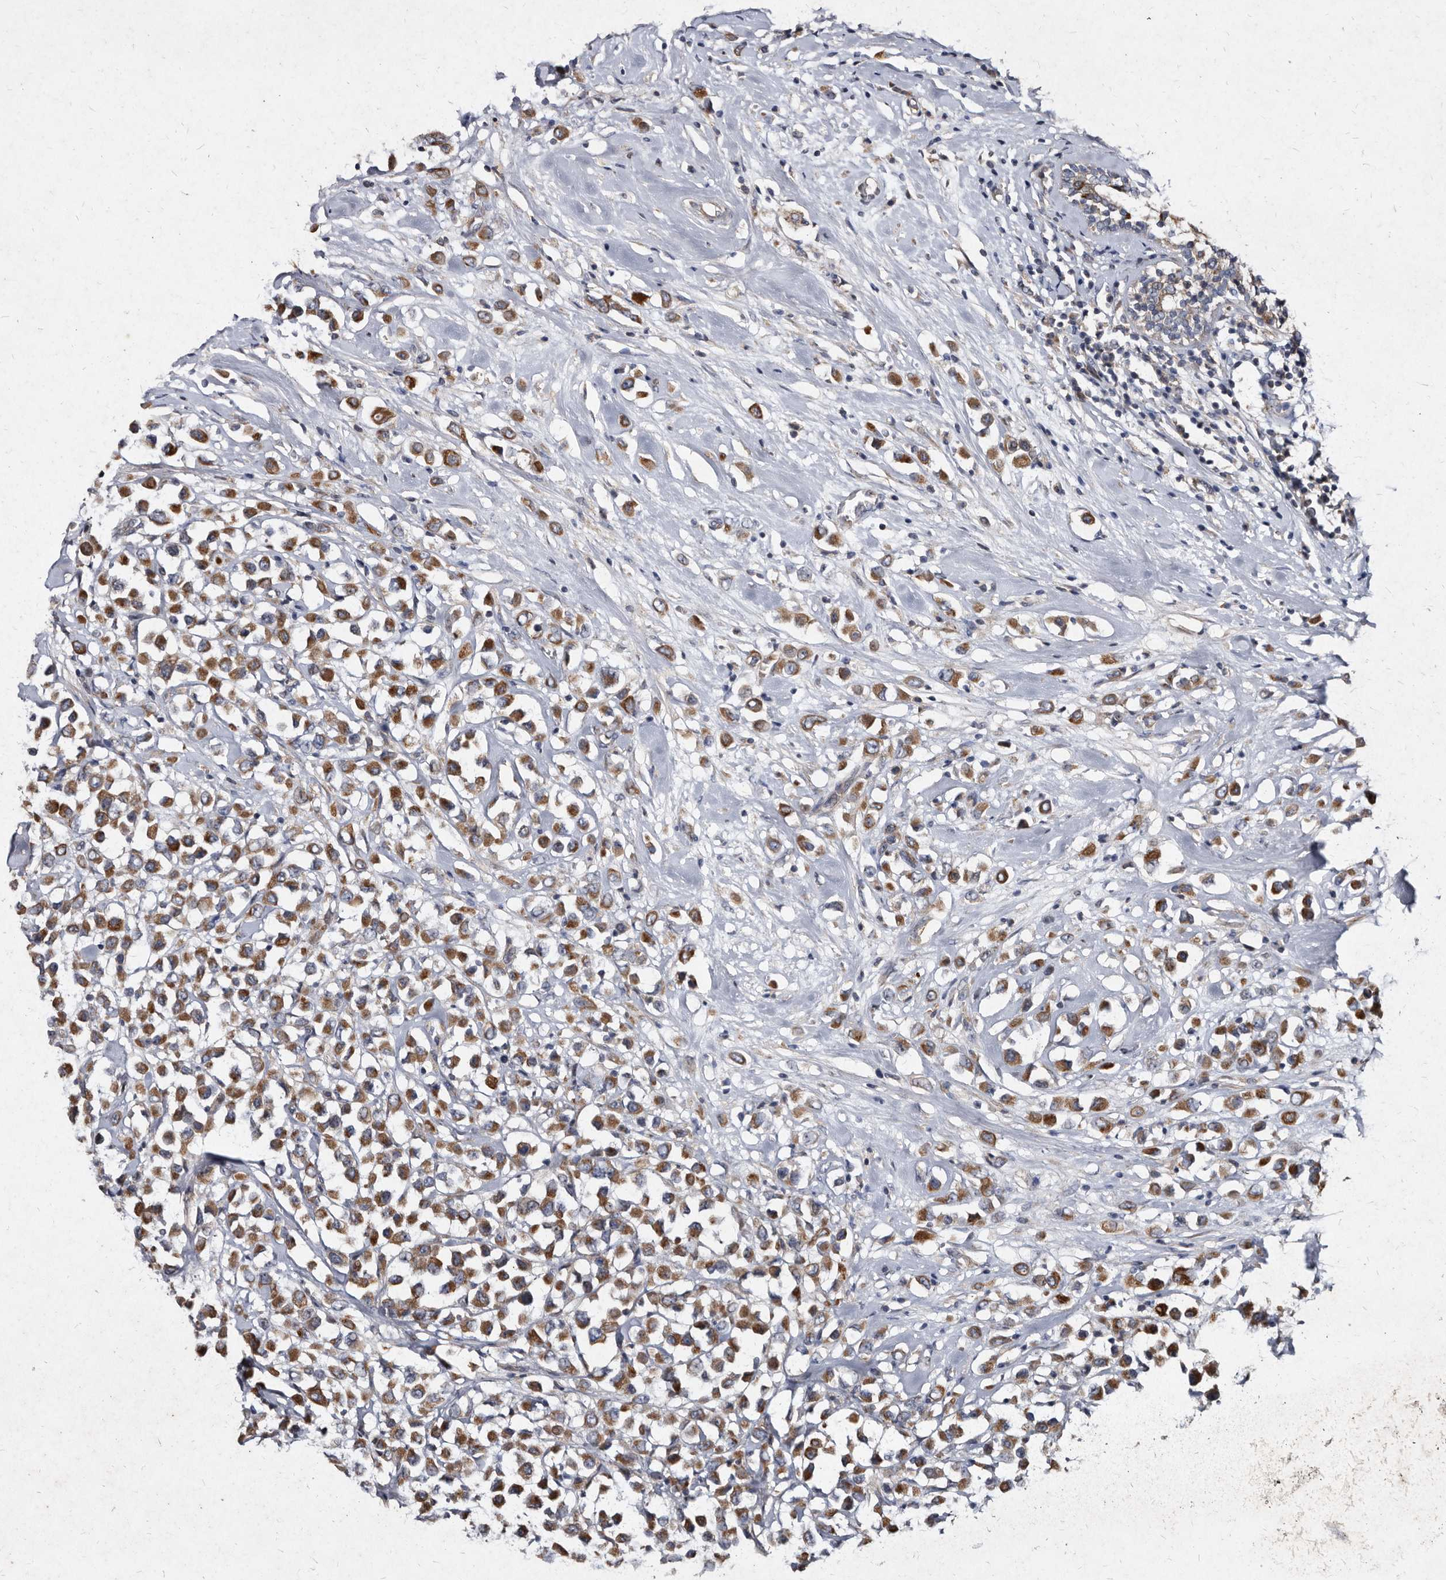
{"staining": {"intensity": "strong", "quantity": ">75%", "location": "cytoplasmic/membranous"}, "tissue": "breast cancer", "cell_type": "Tumor cells", "image_type": "cancer", "snomed": [{"axis": "morphology", "description": "Duct carcinoma"}, {"axis": "topography", "description": "Breast"}], "caption": "An immunohistochemistry image of tumor tissue is shown. Protein staining in brown shows strong cytoplasmic/membranous positivity in breast cancer within tumor cells. The staining is performed using DAB brown chromogen to label protein expression. The nuclei are counter-stained blue using hematoxylin.", "gene": "YPEL3", "patient": {"sex": "female", "age": 61}}